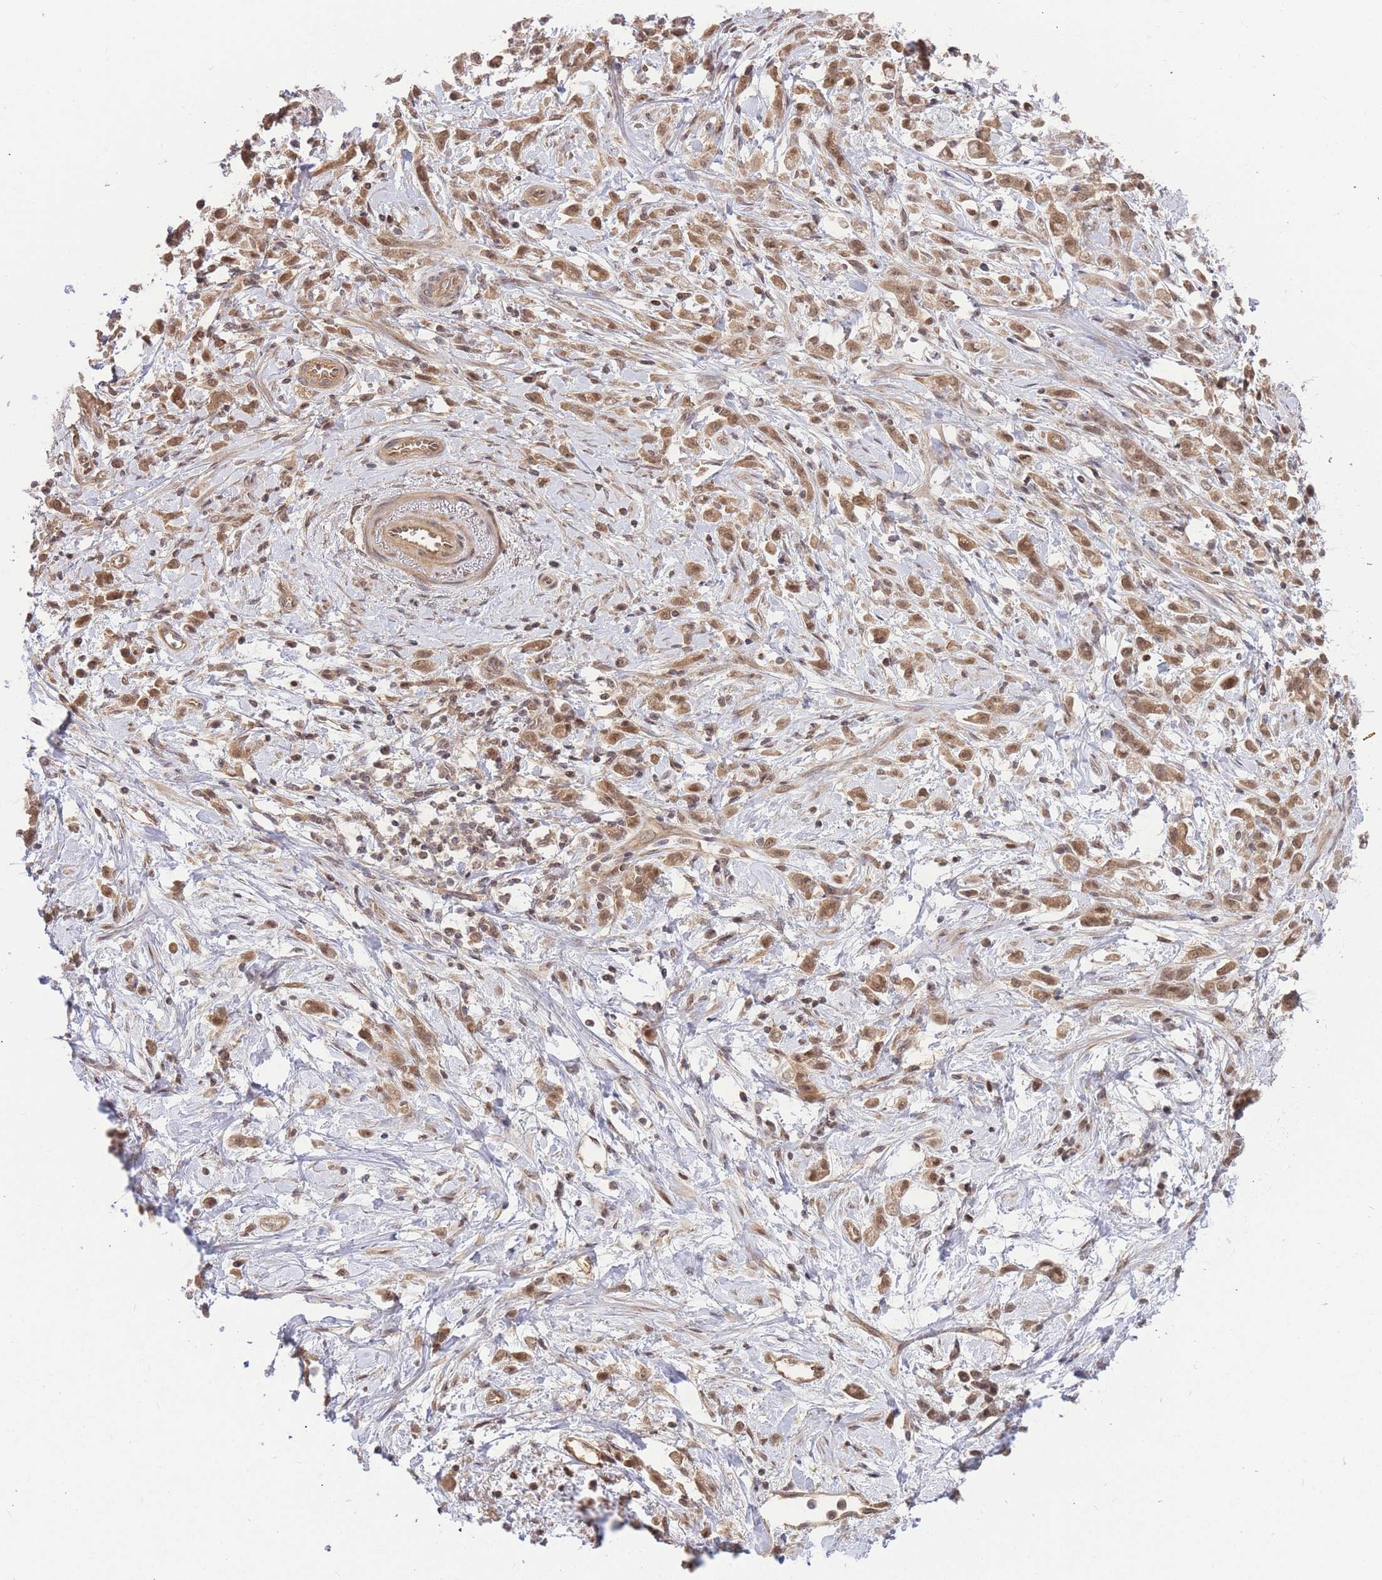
{"staining": {"intensity": "moderate", "quantity": ">75%", "location": "cytoplasmic/membranous,nuclear"}, "tissue": "stomach cancer", "cell_type": "Tumor cells", "image_type": "cancer", "snomed": [{"axis": "morphology", "description": "Adenocarcinoma, NOS"}, {"axis": "topography", "description": "Stomach"}], "caption": "Immunohistochemistry staining of adenocarcinoma (stomach), which shows medium levels of moderate cytoplasmic/membranous and nuclear positivity in approximately >75% of tumor cells indicating moderate cytoplasmic/membranous and nuclear protein expression. The staining was performed using DAB (brown) for protein detection and nuclei were counterstained in hematoxylin (blue).", "gene": "KIAA1191", "patient": {"sex": "female", "age": 60}}